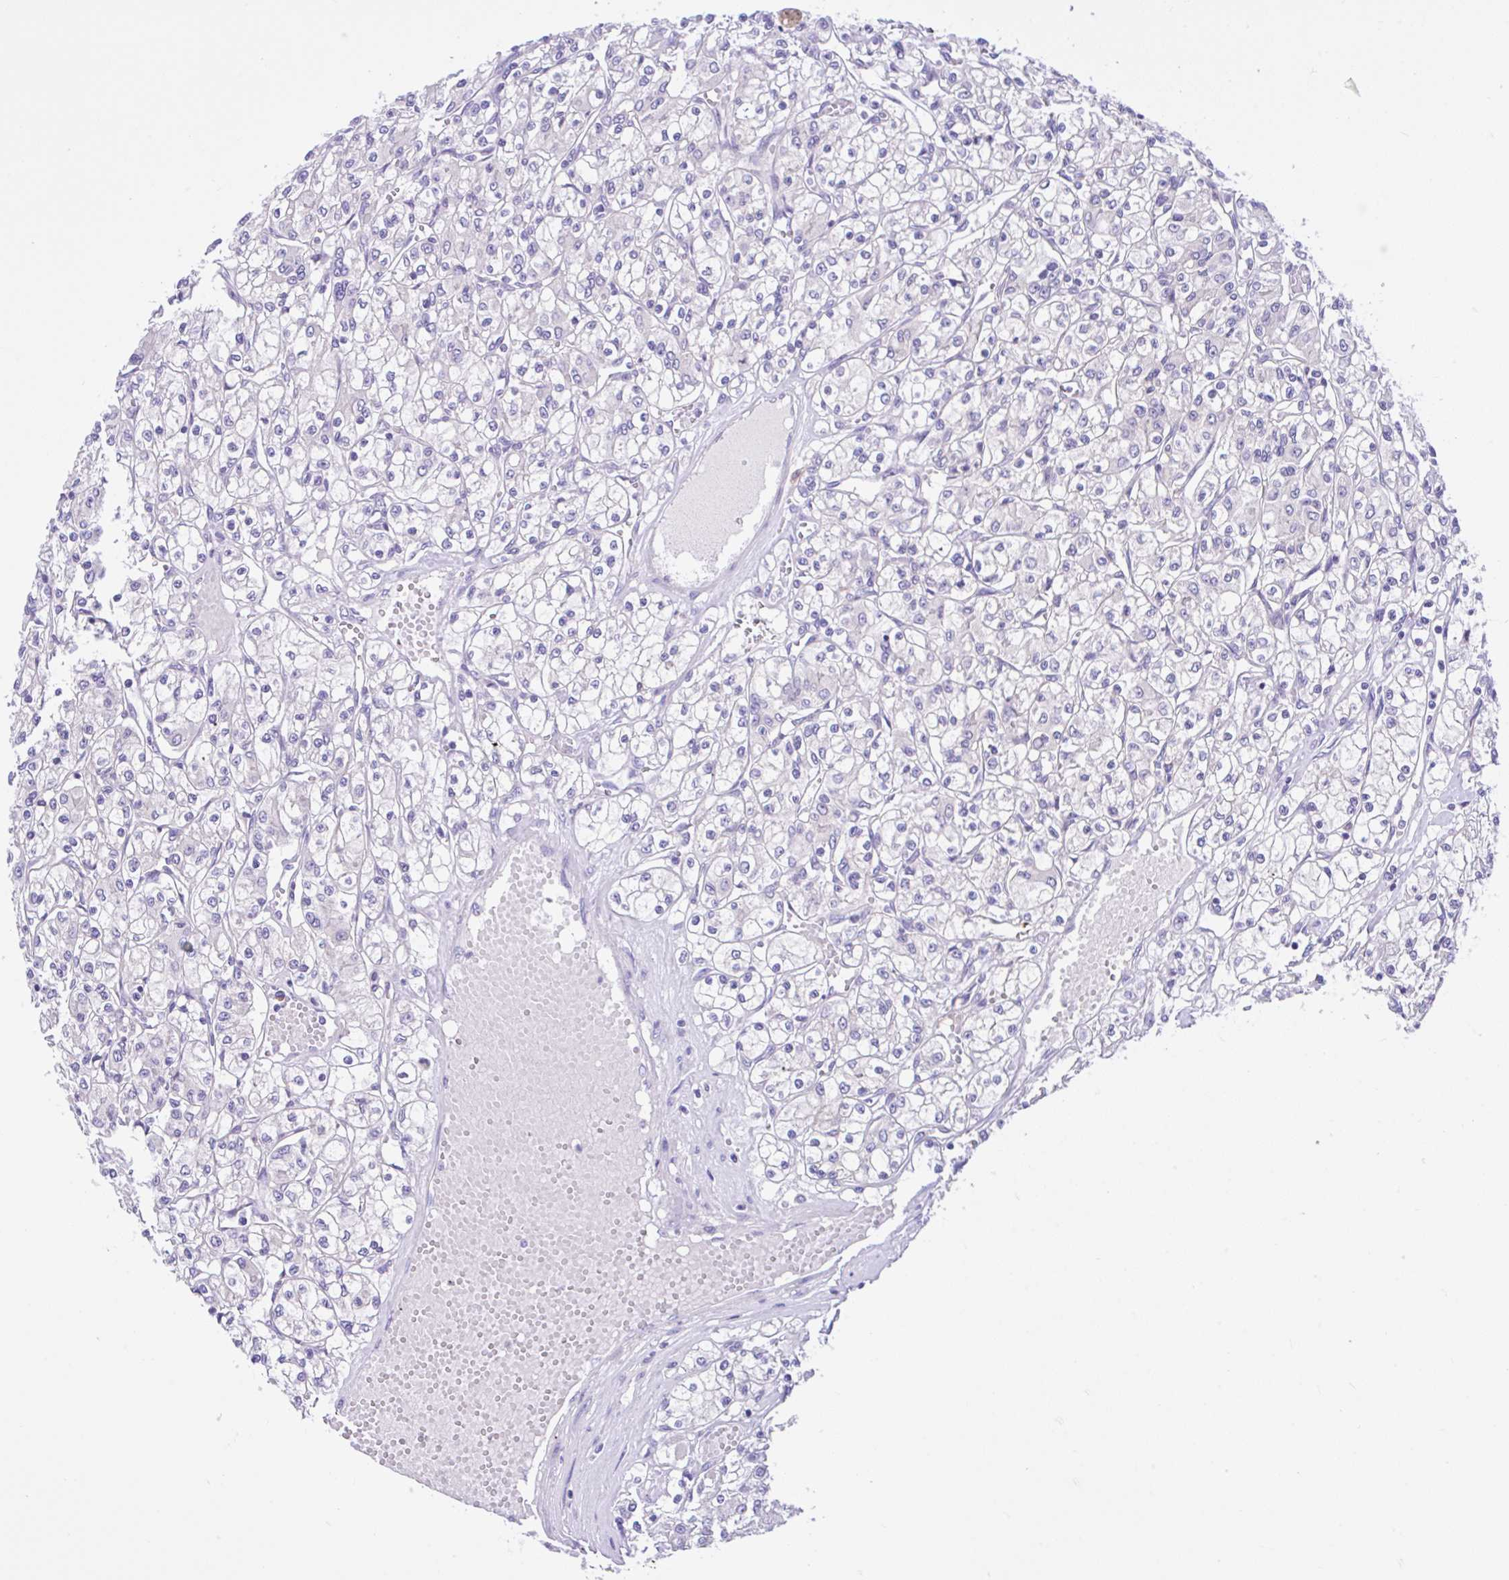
{"staining": {"intensity": "negative", "quantity": "none", "location": "none"}, "tissue": "renal cancer", "cell_type": "Tumor cells", "image_type": "cancer", "snomed": [{"axis": "morphology", "description": "Adenocarcinoma, NOS"}, {"axis": "topography", "description": "Kidney"}], "caption": "Immunohistochemical staining of renal cancer exhibits no significant staining in tumor cells.", "gene": "ANO4", "patient": {"sex": "female", "age": 59}}